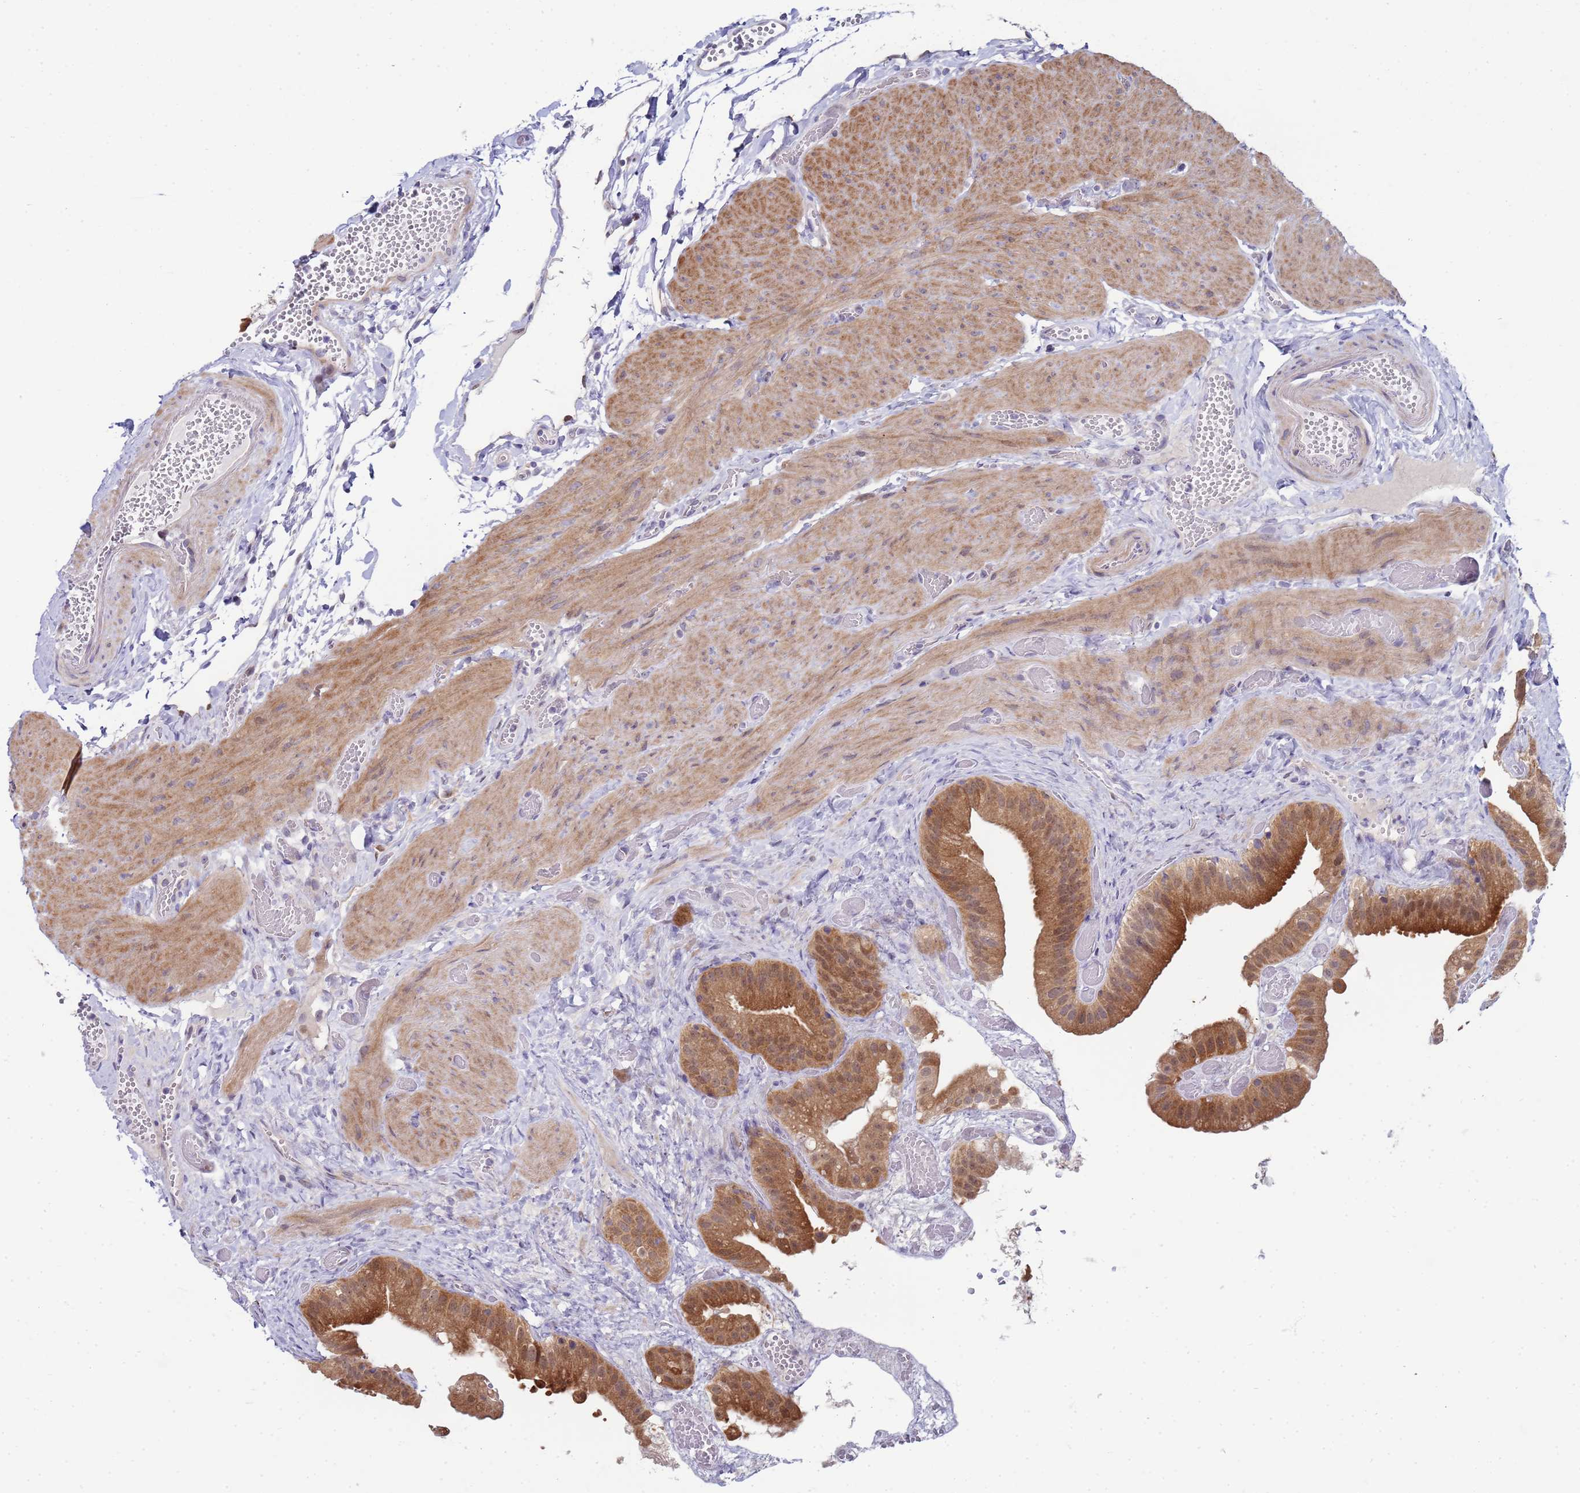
{"staining": {"intensity": "strong", "quantity": "25%-75%", "location": "cytoplasmic/membranous,nuclear"}, "tissue": "gallbladder", "cell_type": "Glandular cells", "image_type": "normal", "snomed": [{"axis": "morphology", "description": "Normal tissue, NOS"}, {"axis": "topography", "description": "Gallbladder"}], "caption": "About 25%-75% of glandular cells in unremarkable human gallbladder exhibit strong cytoplasmic/membranous,nuclear protein positivity as visualized by brown immunohistochemical staining.", "gene": "ENOSF1", "patient": {"sex": "female", "age": 64}}